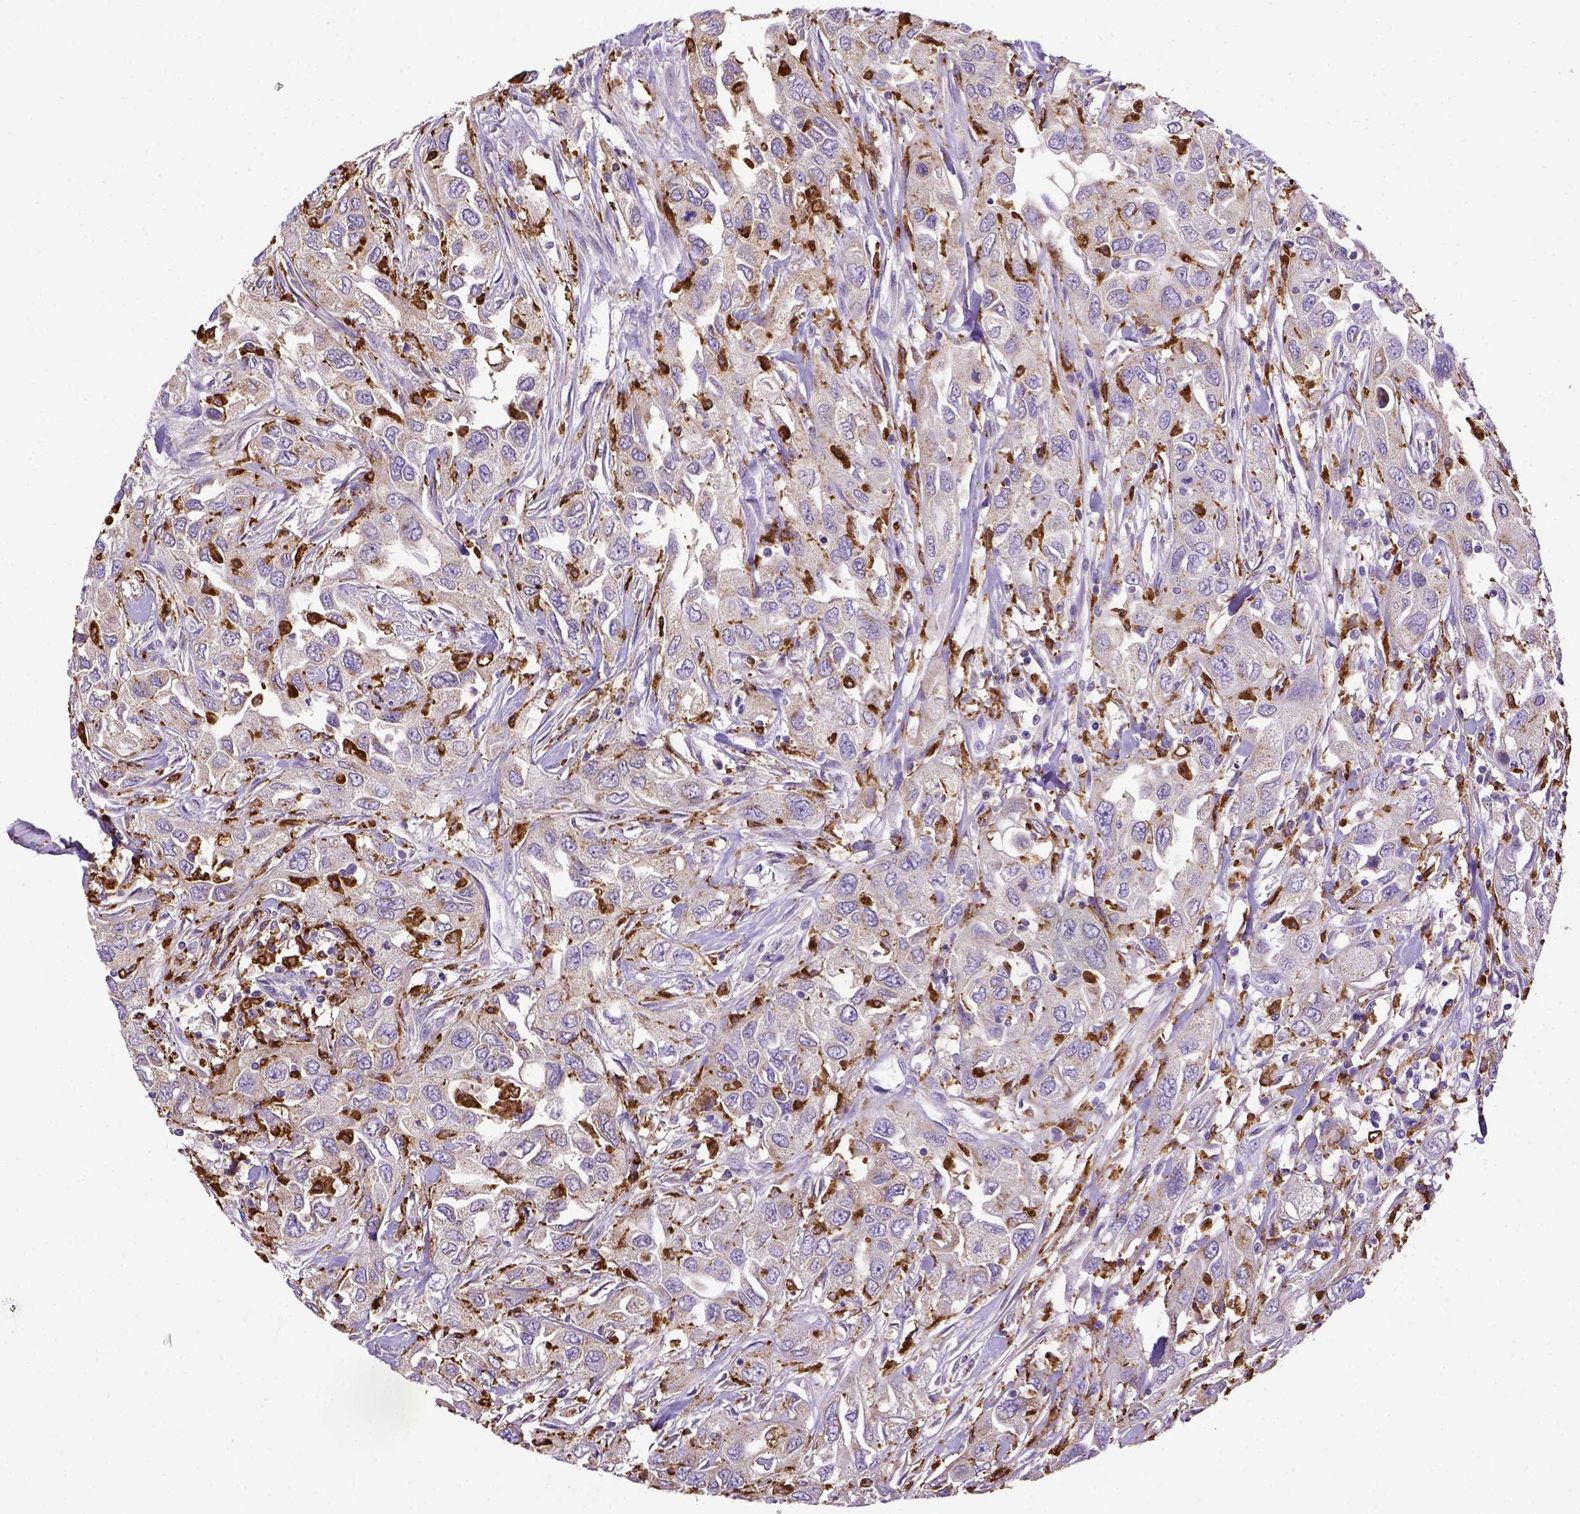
{"staining": {"intensity": "negative", "quantity": "none", "location": "none"}, "tissue": "urothelial cancer", "cell_type": "Tumor cells", "image_type": "cancer", "snomed": [{"axis": "morphology", "description": "Urothelial carcinoma, High grade"}, {"axis": "topography", "description": "Urinary bladder"}], "caption": "An immunohistochemistry photomicrograph of urothelial cancer is shown. There is no staining in tumor cells of urothelial cancer.", "gene": "CD68", "patient": {"sex": "male", "age": 76}}